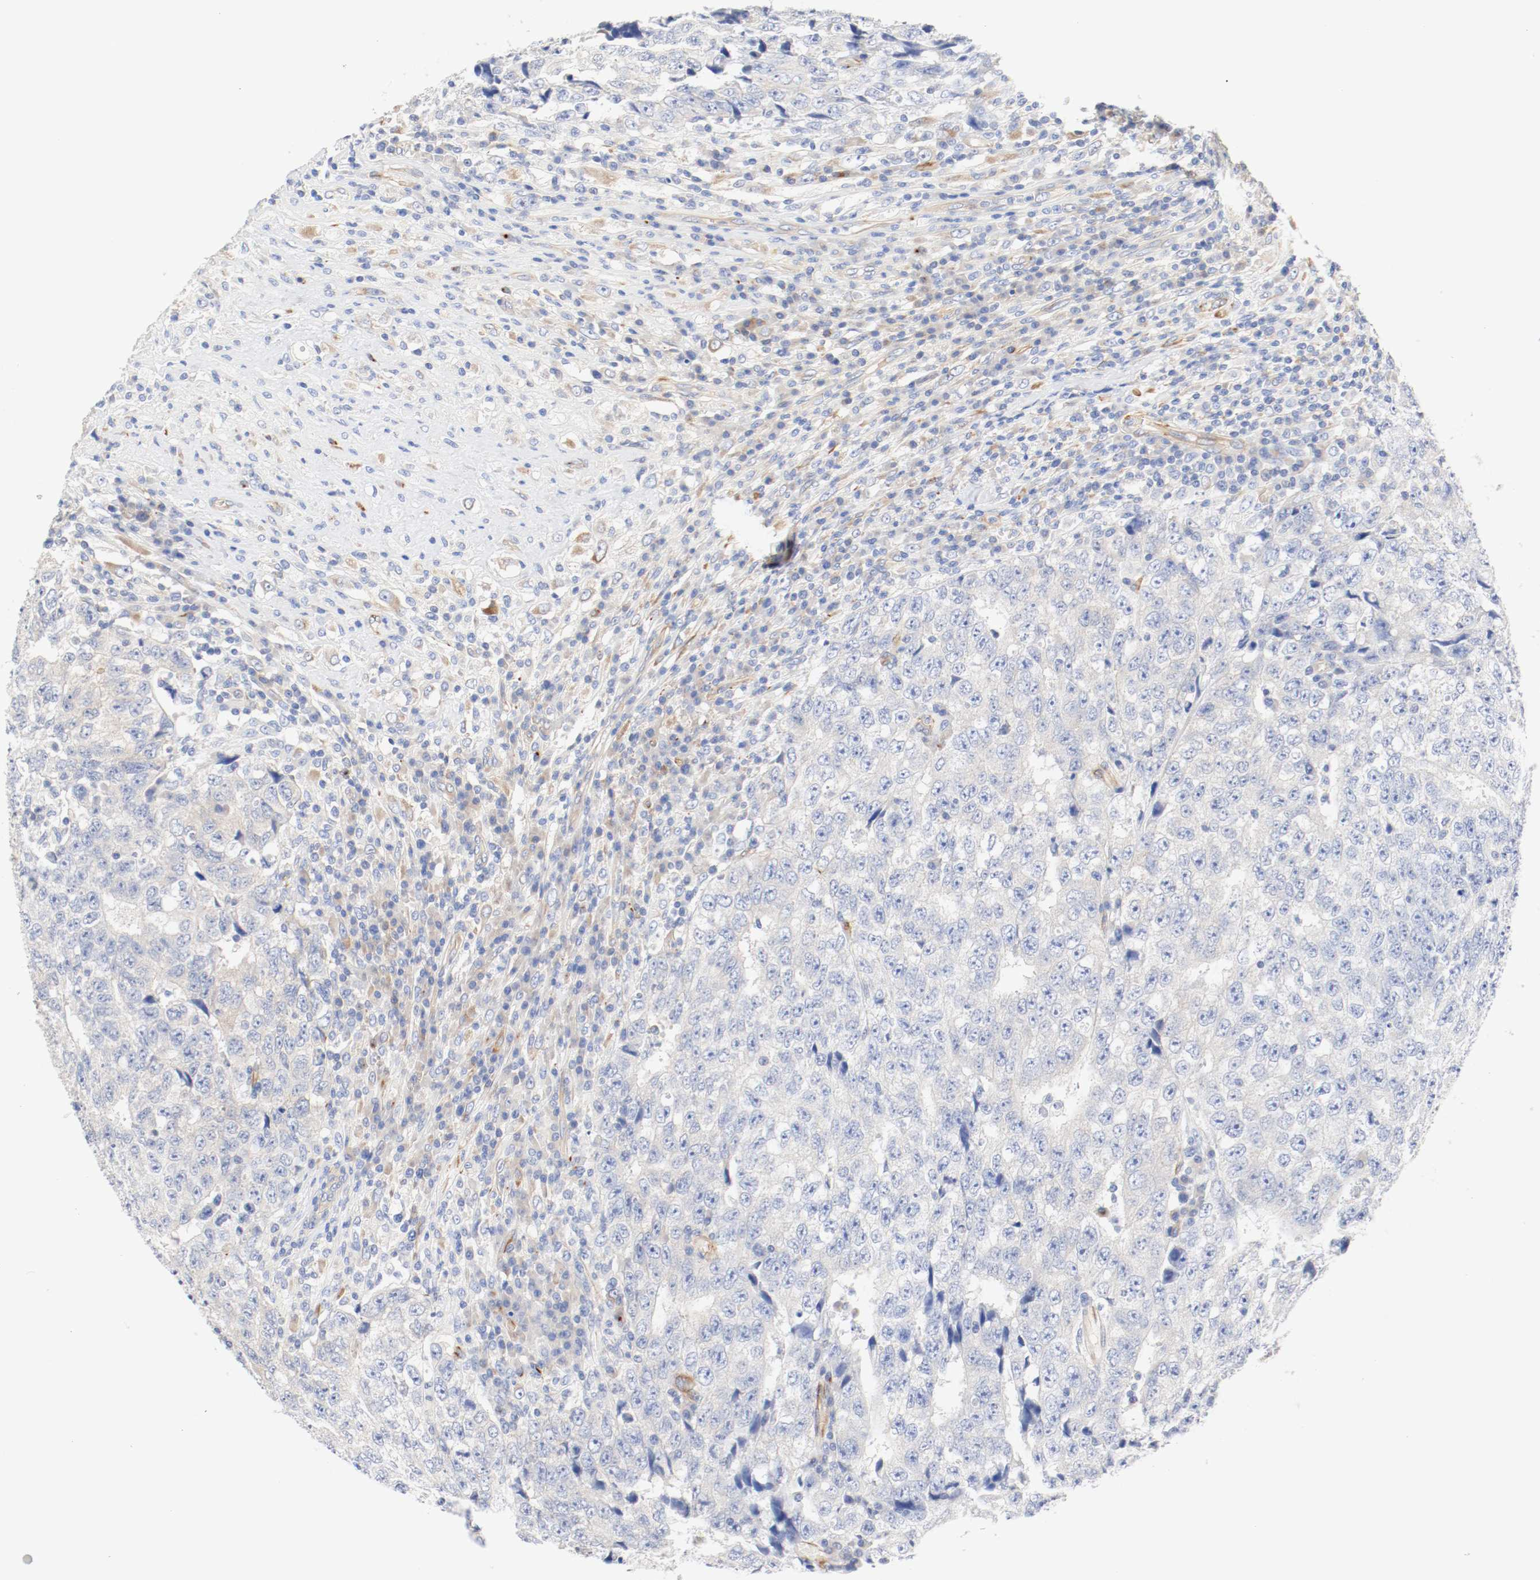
{"staining": {"intensity": "negative", "quantity": "none", "location": "none"}, "tissue": "testis cancer", "cell_type": "Tumor cells", "image_type": "cancer", "snomed": [{"axis": "morphology", "description": "Necrosis, NOS"}, {"axis": "morphology", "description": "Carcinoma, Embryonal, NOS"}, {"axis": "topography", "description": "Testis"}], "caption": "A histopathology image of human testis cancer is negative for staining in tumor cells.", "gene": "GIT1", "patient": {"sex": "male", "age": 19}}